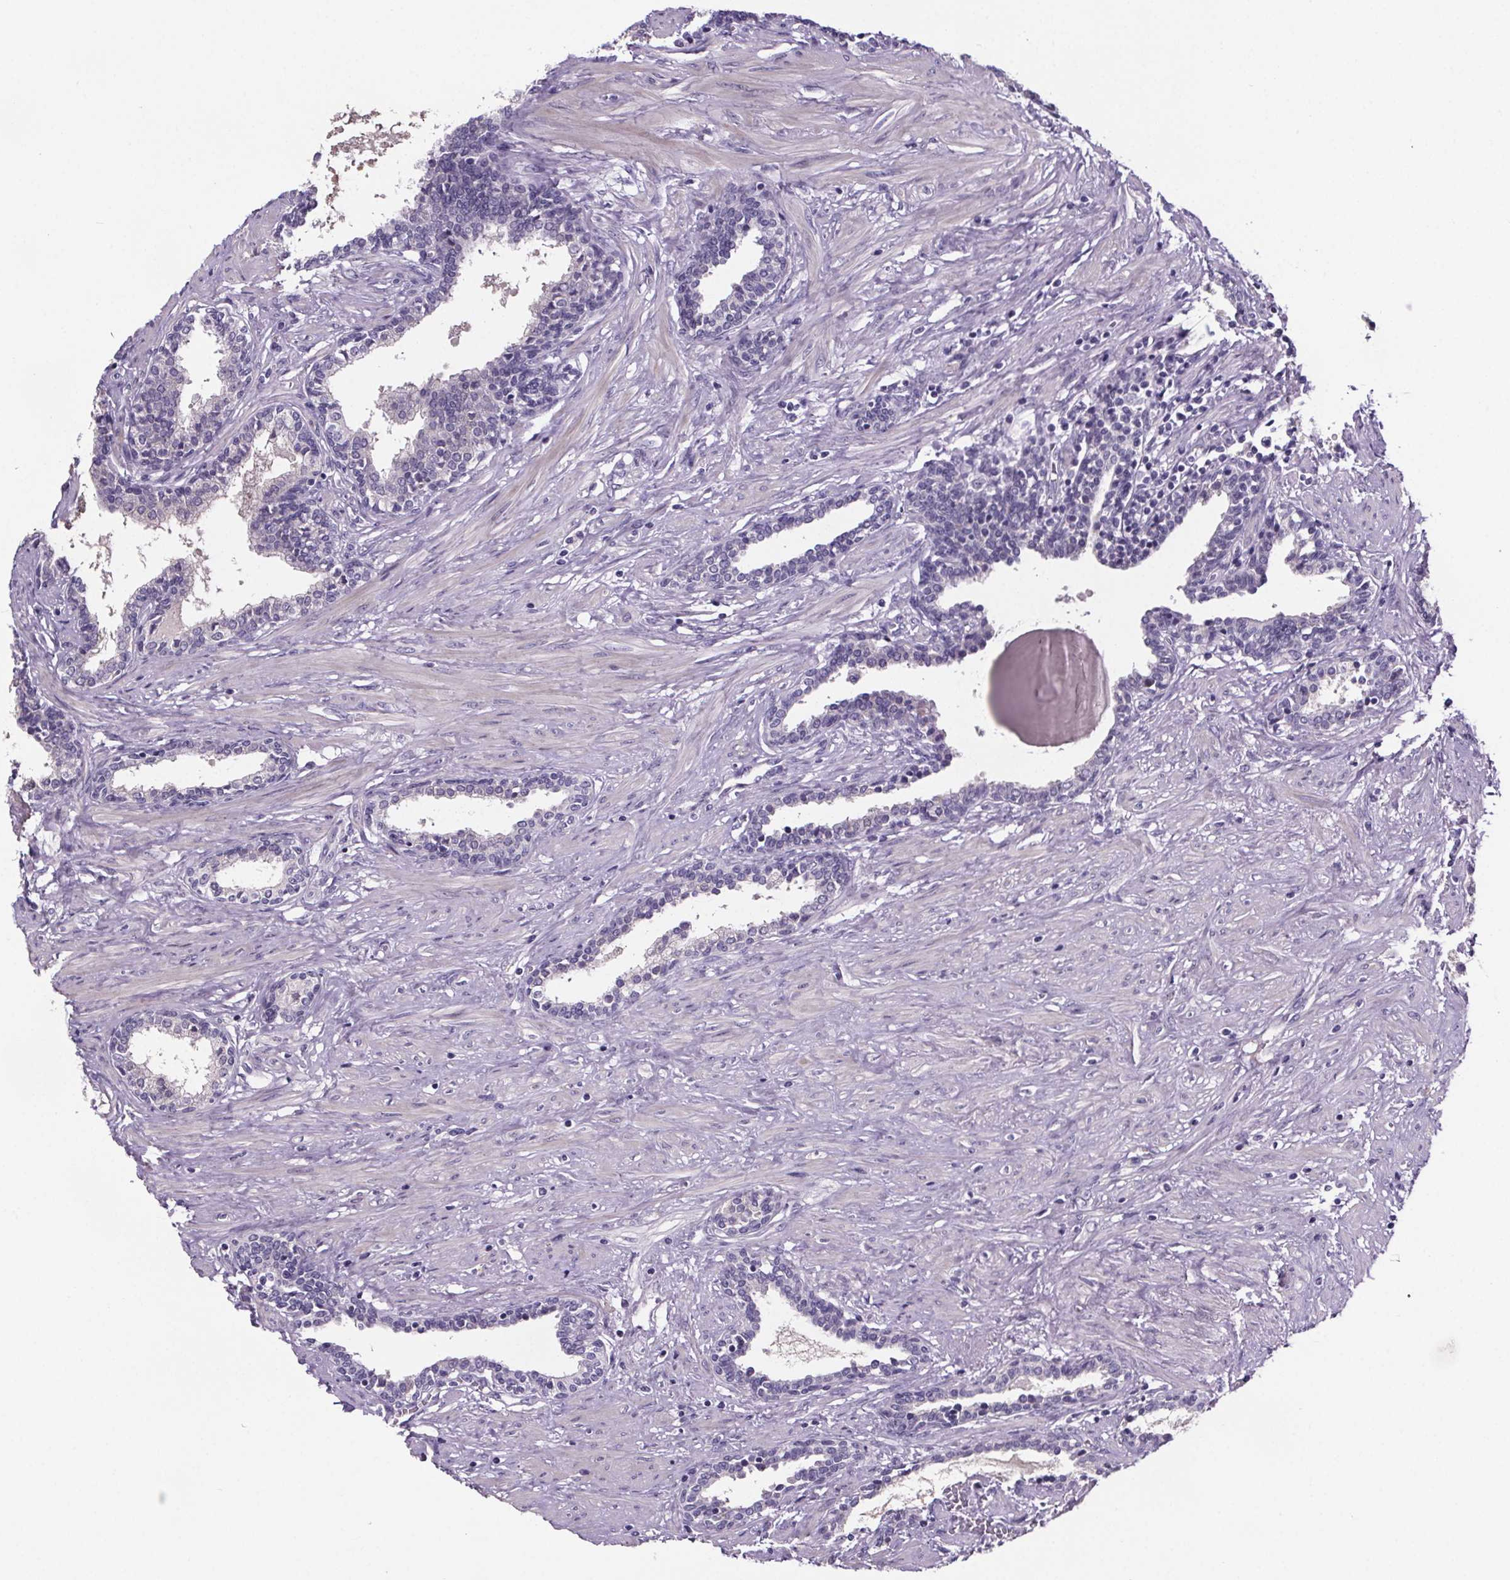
{"staining": {"intensity": "negative", "quantity": "none", "location": "none"}, "tissue": "prostate", "cell_type": "Glandular cells", "image_type": "normal", "snomed": [{"axis": "morphology", "description": "Normal tissue, NOS"}, {"axis": "topography", "description": "Prostate"}], "caption": "Immunohistochemistry (IHC) of unremarkable prostate shows no staining in glandular cells.", "gene": "CUBN", "patient": {"sex": "male", "age": 55}}